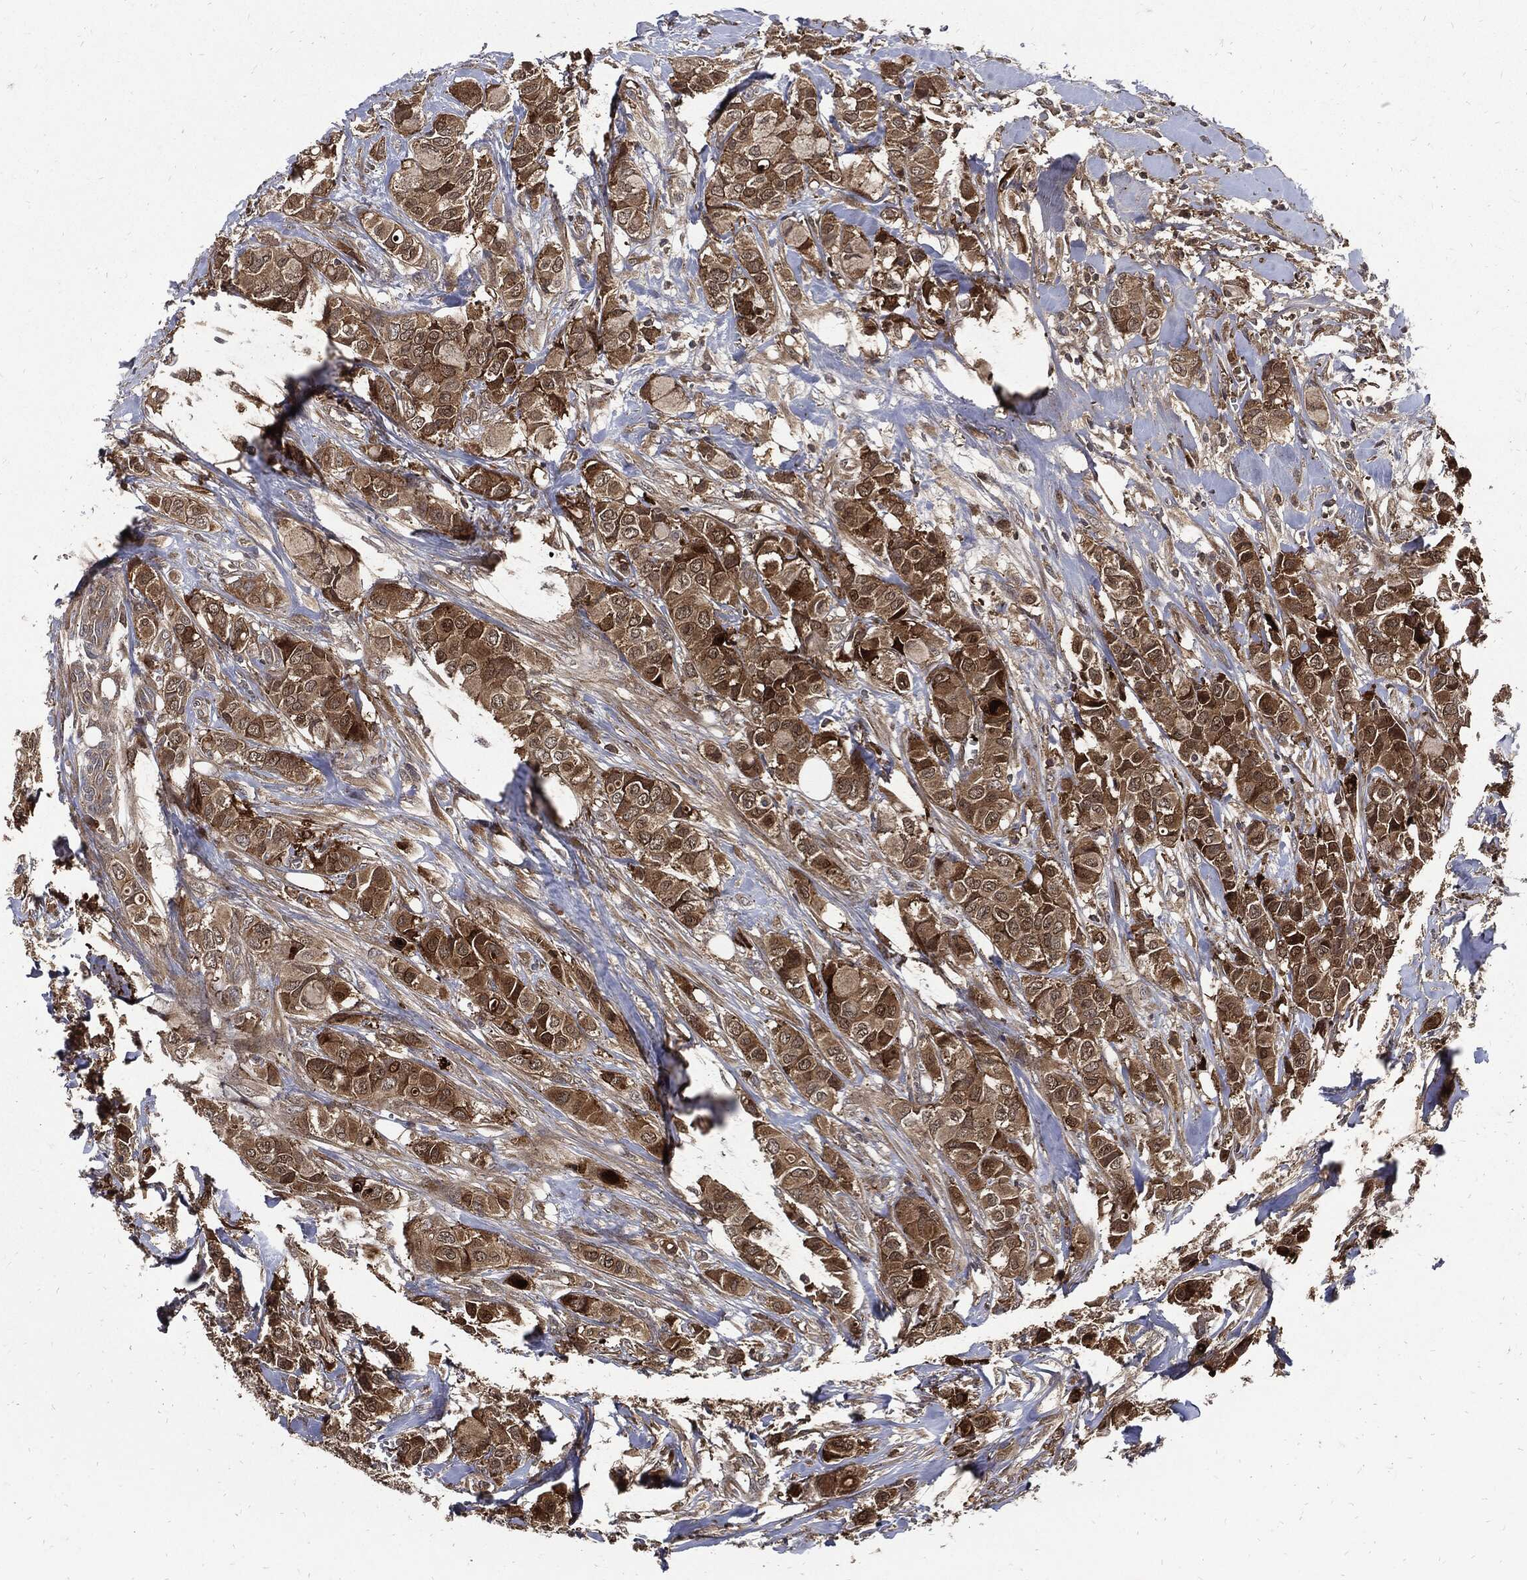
{"staining": {"intensity": "strong", "quantity": "25%-75%", "location": "cytoplasmic/membranous"}, "tissue": "breast cancer", "cell_type": "Tumor cells", "image_type": "cancer", "snomed": [{"axis": "morphology", "description": "Duct carcinoma"}, {"axis": "topography", "description": "Breast"}], "caption": "This is an image of immunohistochemistry staining of breast invasive ductal carcinoma, which shows strong positivity in the cytoplasmic/membranous of tumor cells.", "gene": "CLU", "patient": {"sex": "female", "age": 85}}